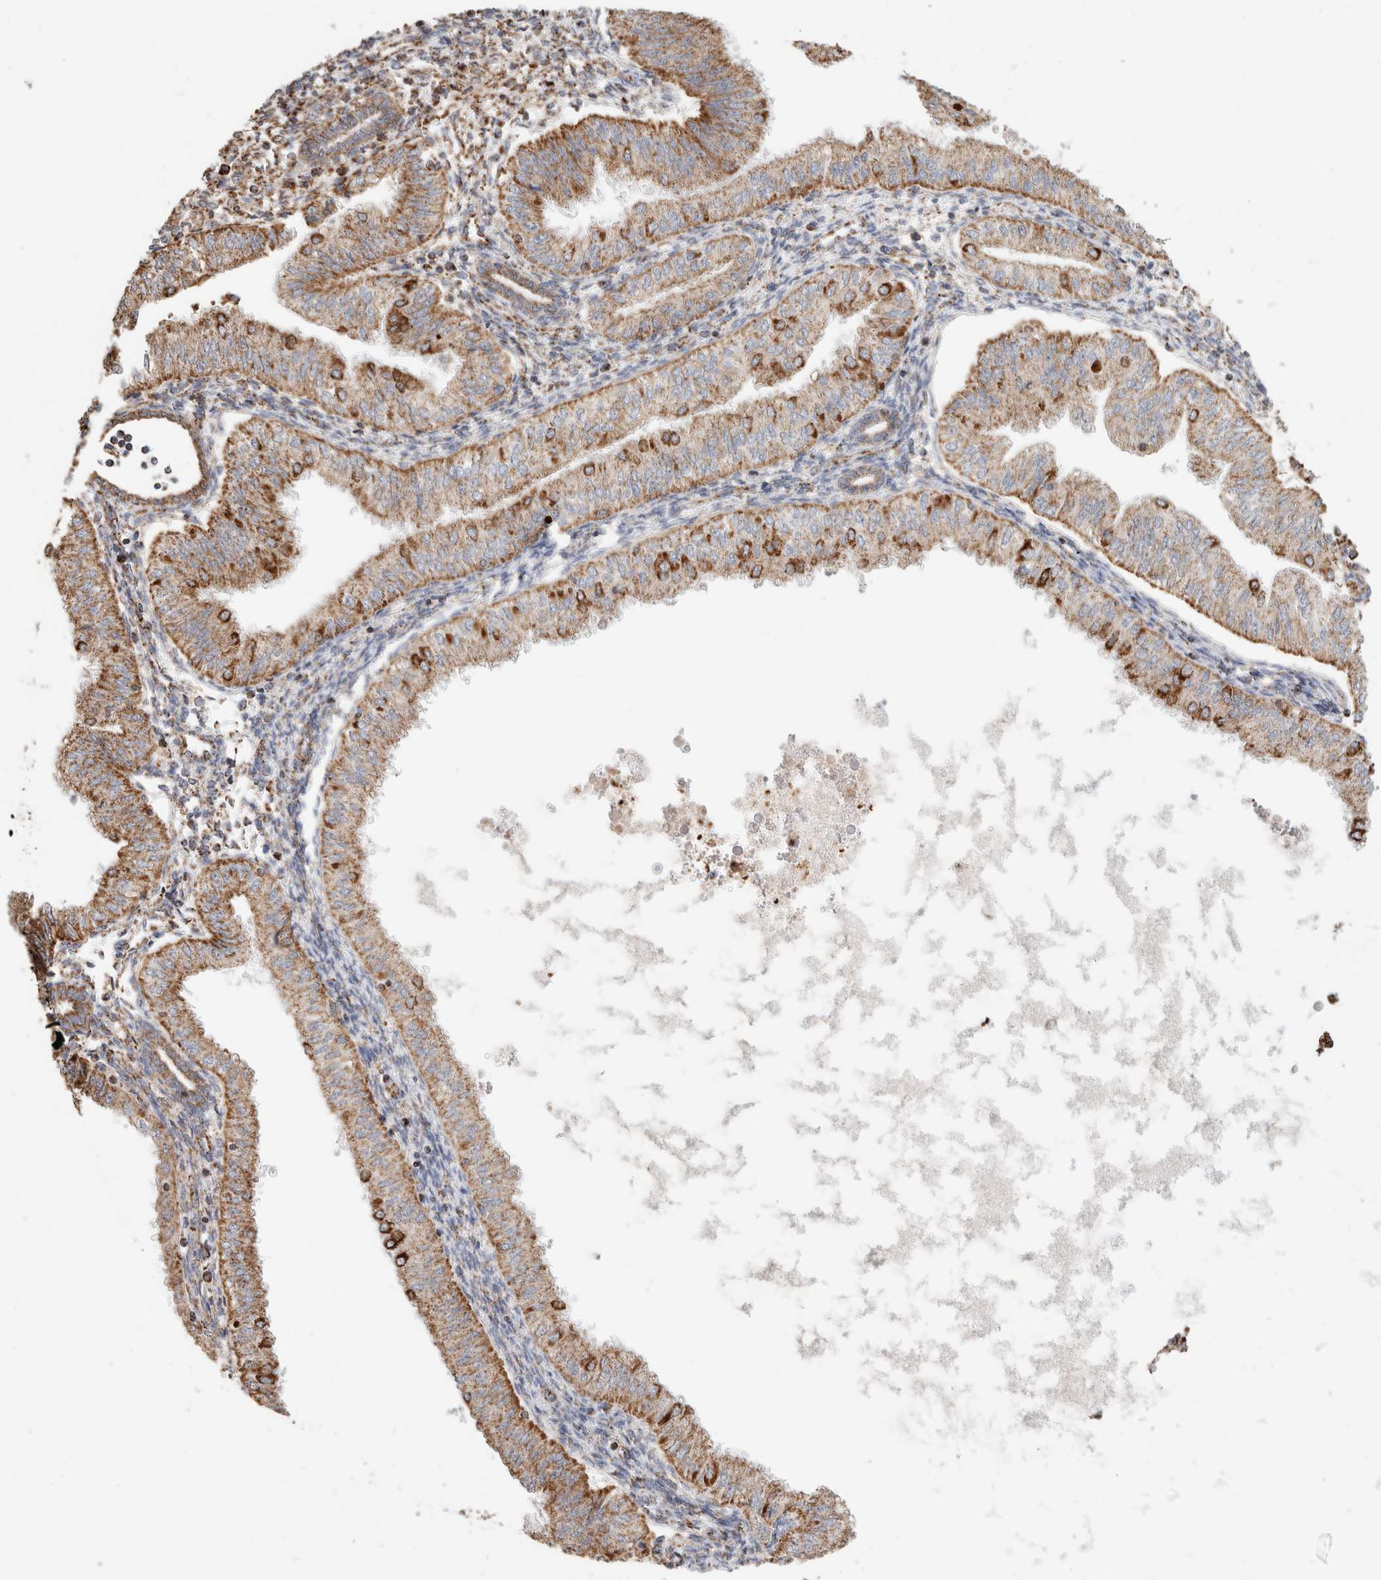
{"staining": {"intensity": "moderate", "quantity": ">75%", "location": "cytoplasmic/membranous"}, "tissue": "endometrial cancer", "cell_type": "Tumor cells", "image_type": "cancer", "snomed": [{"axis": "morphology", "description": "Normal tissue, NOS"}, {"axis": "morphology", "description": "Adenocarcinoma, NOS"}, {"axis": "topography", "description": "Endometrium"}], "caption": "A micrograph showing moderate cytoplasmic/membranous expression in about >75% of tumor cells in adenocarcinoma (endometrial), as visualized by brown immunohistochemical staining.", "gene": "C1QBP", "patient": {"sex": "female", "age": 53}}